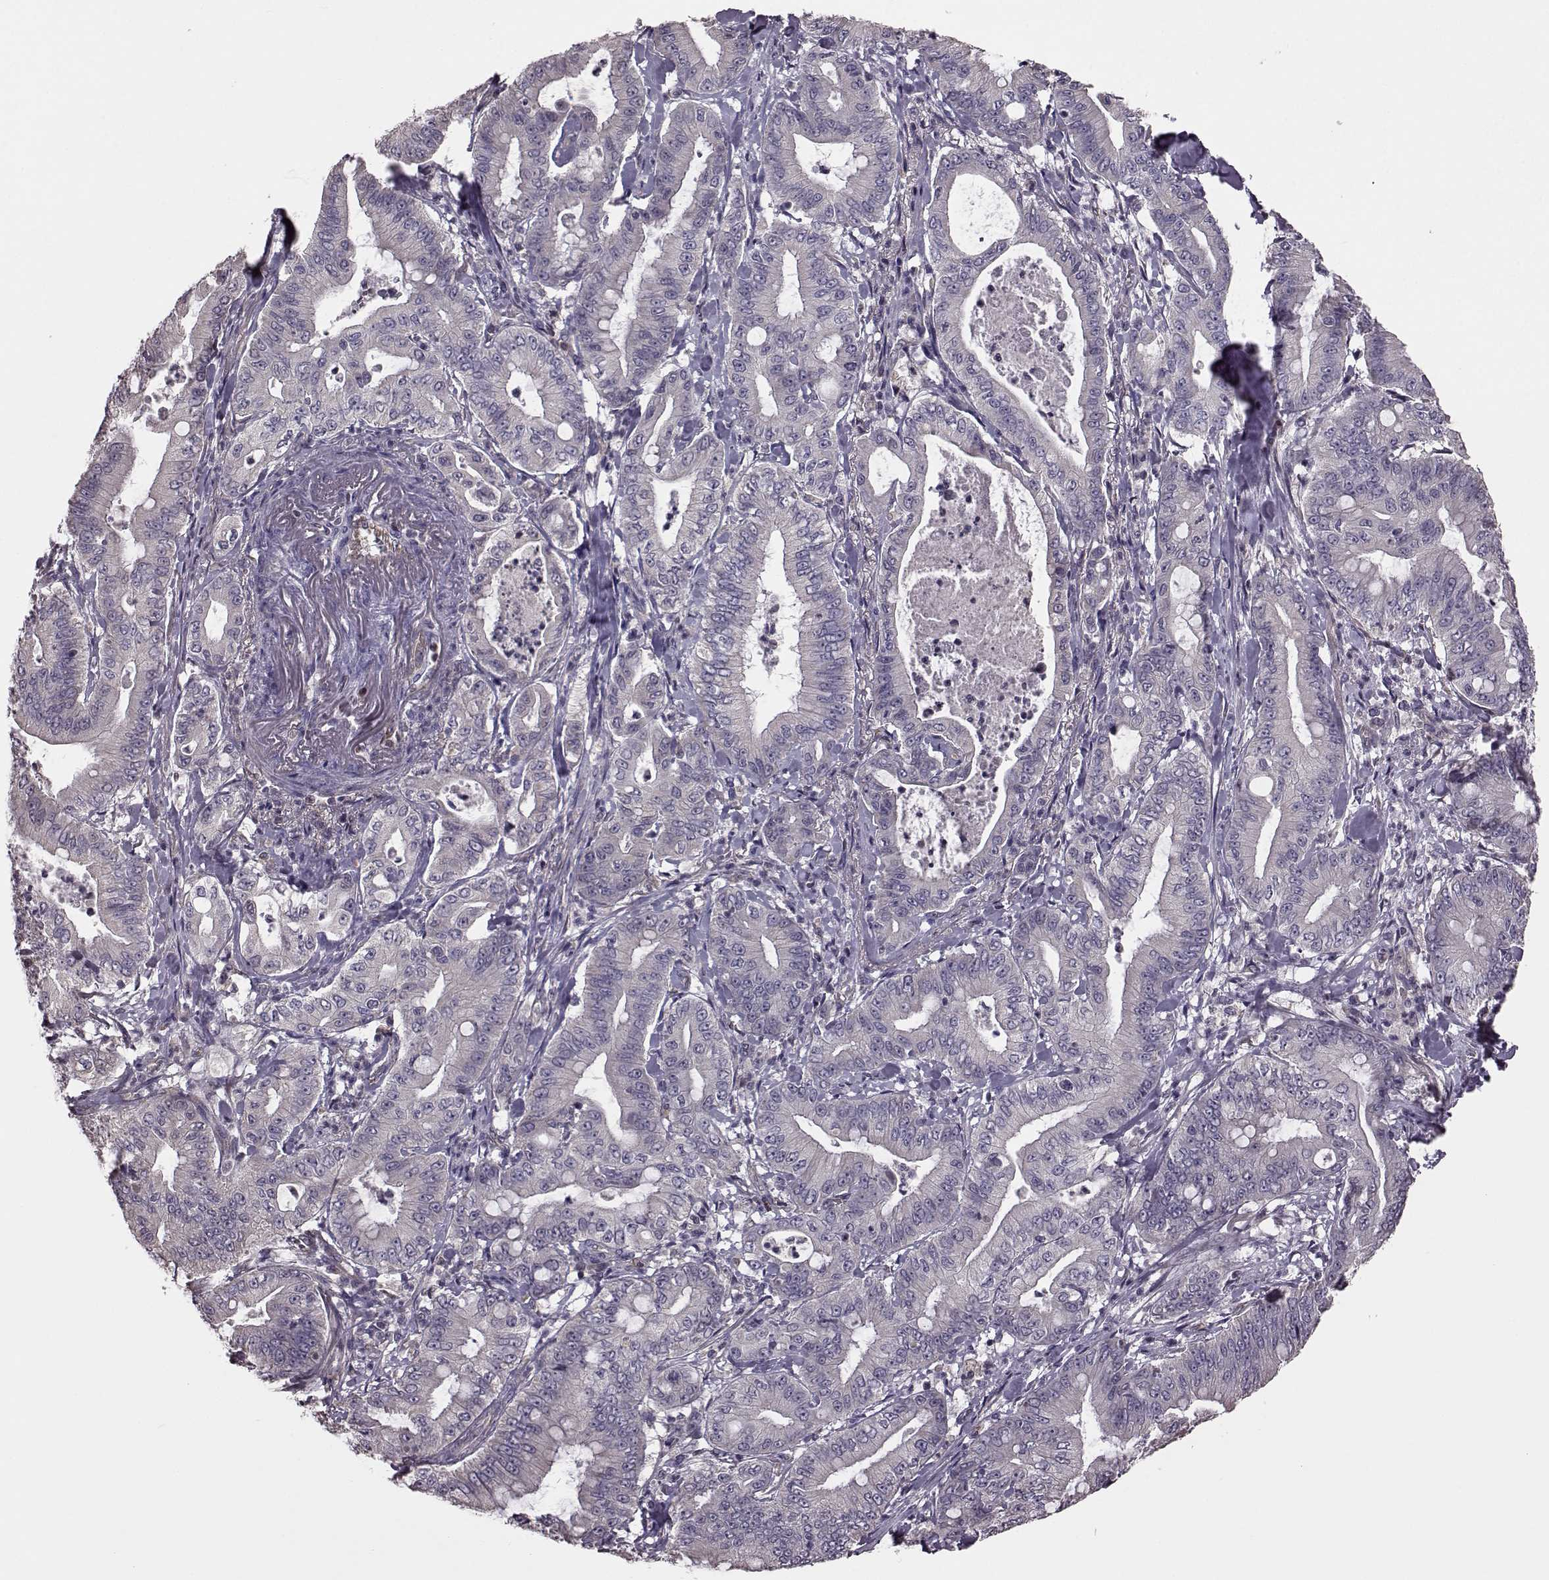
{"staining": {"intensity": "negative", "quantity": "none", "location": "none"}, "tissue": "pancreatic cancer", "cell_type": "Tumor cells", "image_type": "cancer", "snomed": [{"axis": "morphology", "description": "Adenocarcinoma, NOS"}, {"axis": "topography", "description": "Pancreas"}], "caption": "Tumor cells are negative for protein expression in human pancreatic adenocarcinoma.", "gene": "CDC42SE1", "patient": {"sex": "male", "age": 71}}